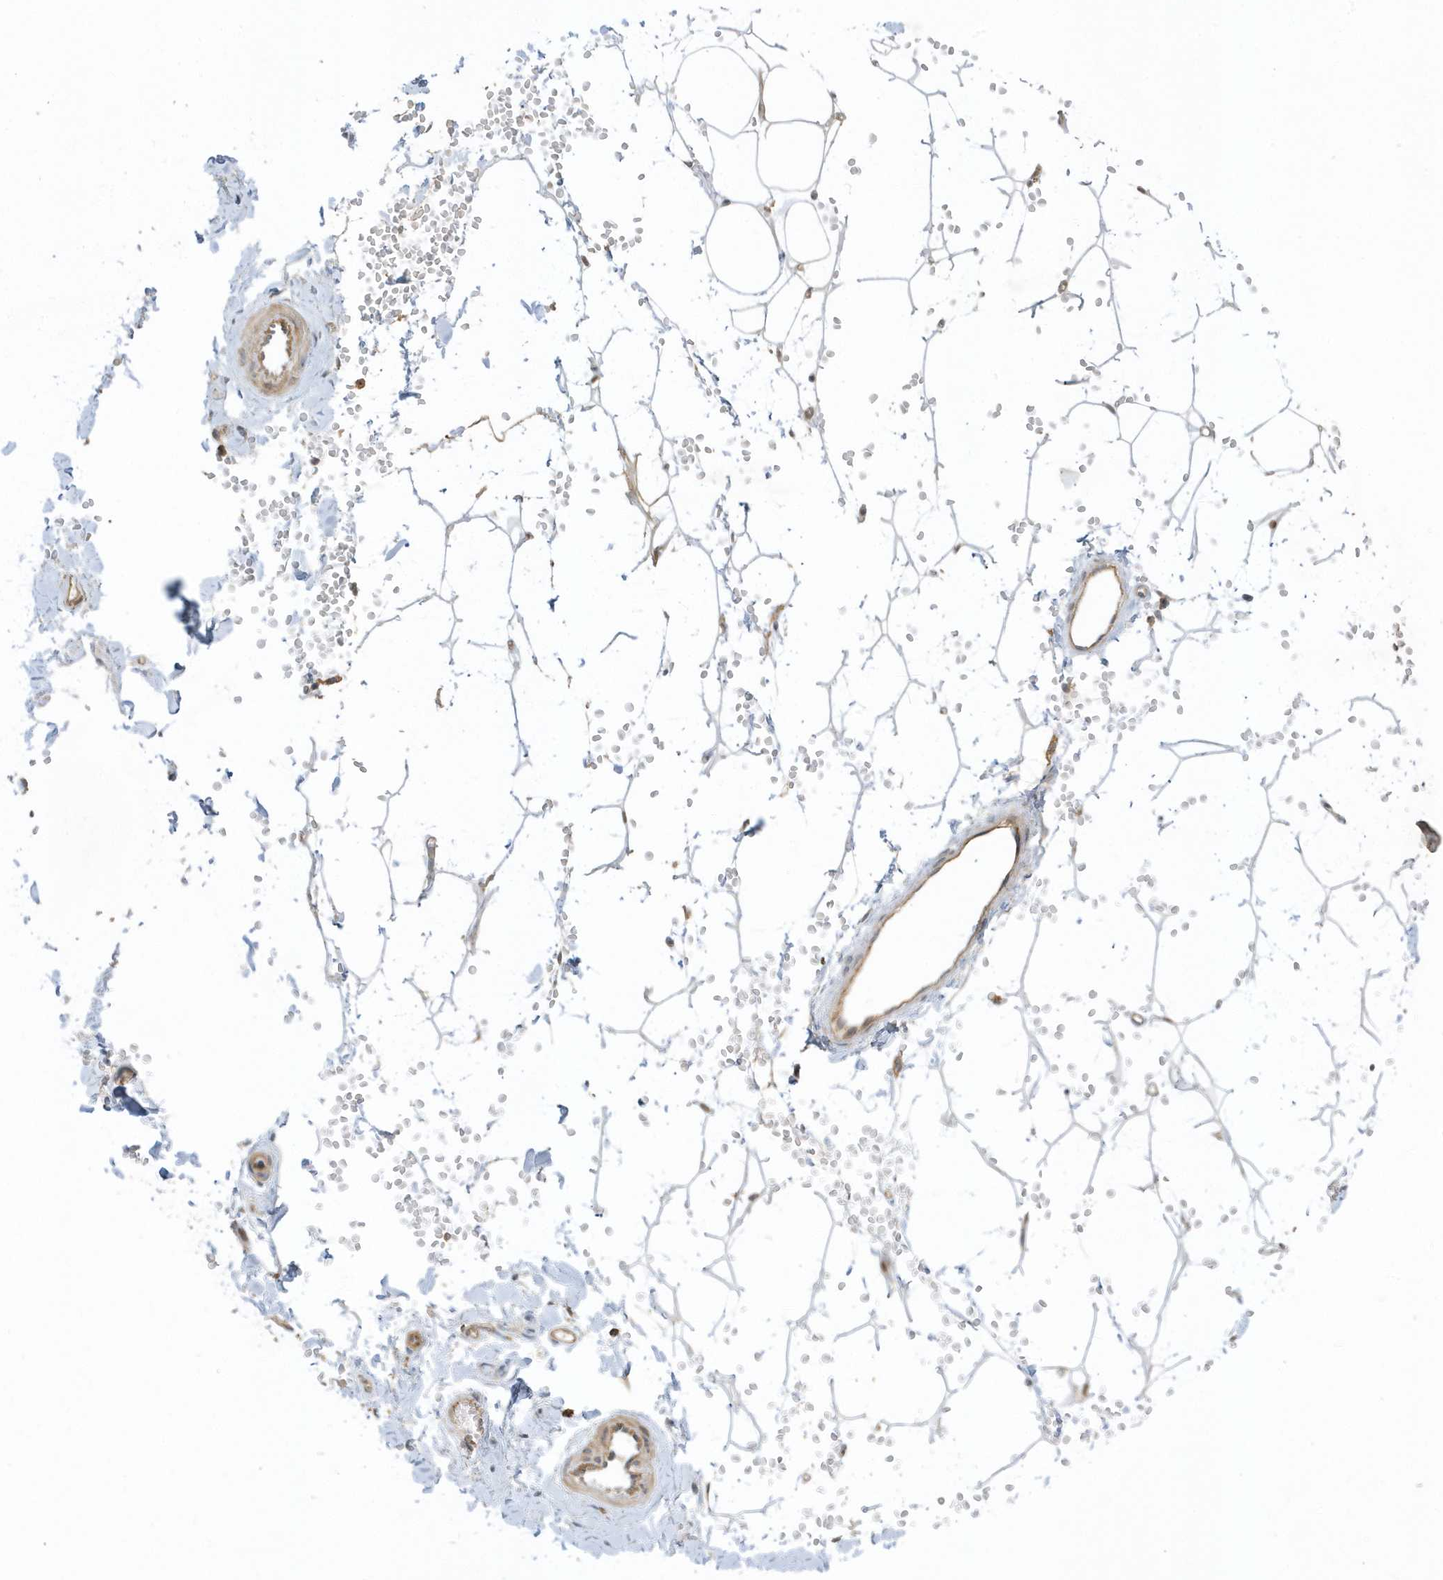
{"staining": {"intensity": "negative", "quantity": "none", "location": "none"}, "tissue": "adipose tissue", "cell_type": "Adipocytes", "image_type": "normal", "snomed": [{"axis": "morphology", "description": "Normal tissue, NOS"}, {"axis": "topography", "description": "Breast"}], "caption": "Immunohistochemistry photomicrograph of normal human adipose tissue stained for a protein (brown), which exhibits no expression in adipocytes. (Stains: DAB (3,3'-diaminobenzidine) IHC with hematoxylin counter stain, Microscopy: brightfield microscopy at high magnification).", "gene": "ZBTB8A", "patient": {"sex": "female", "age": 23}}